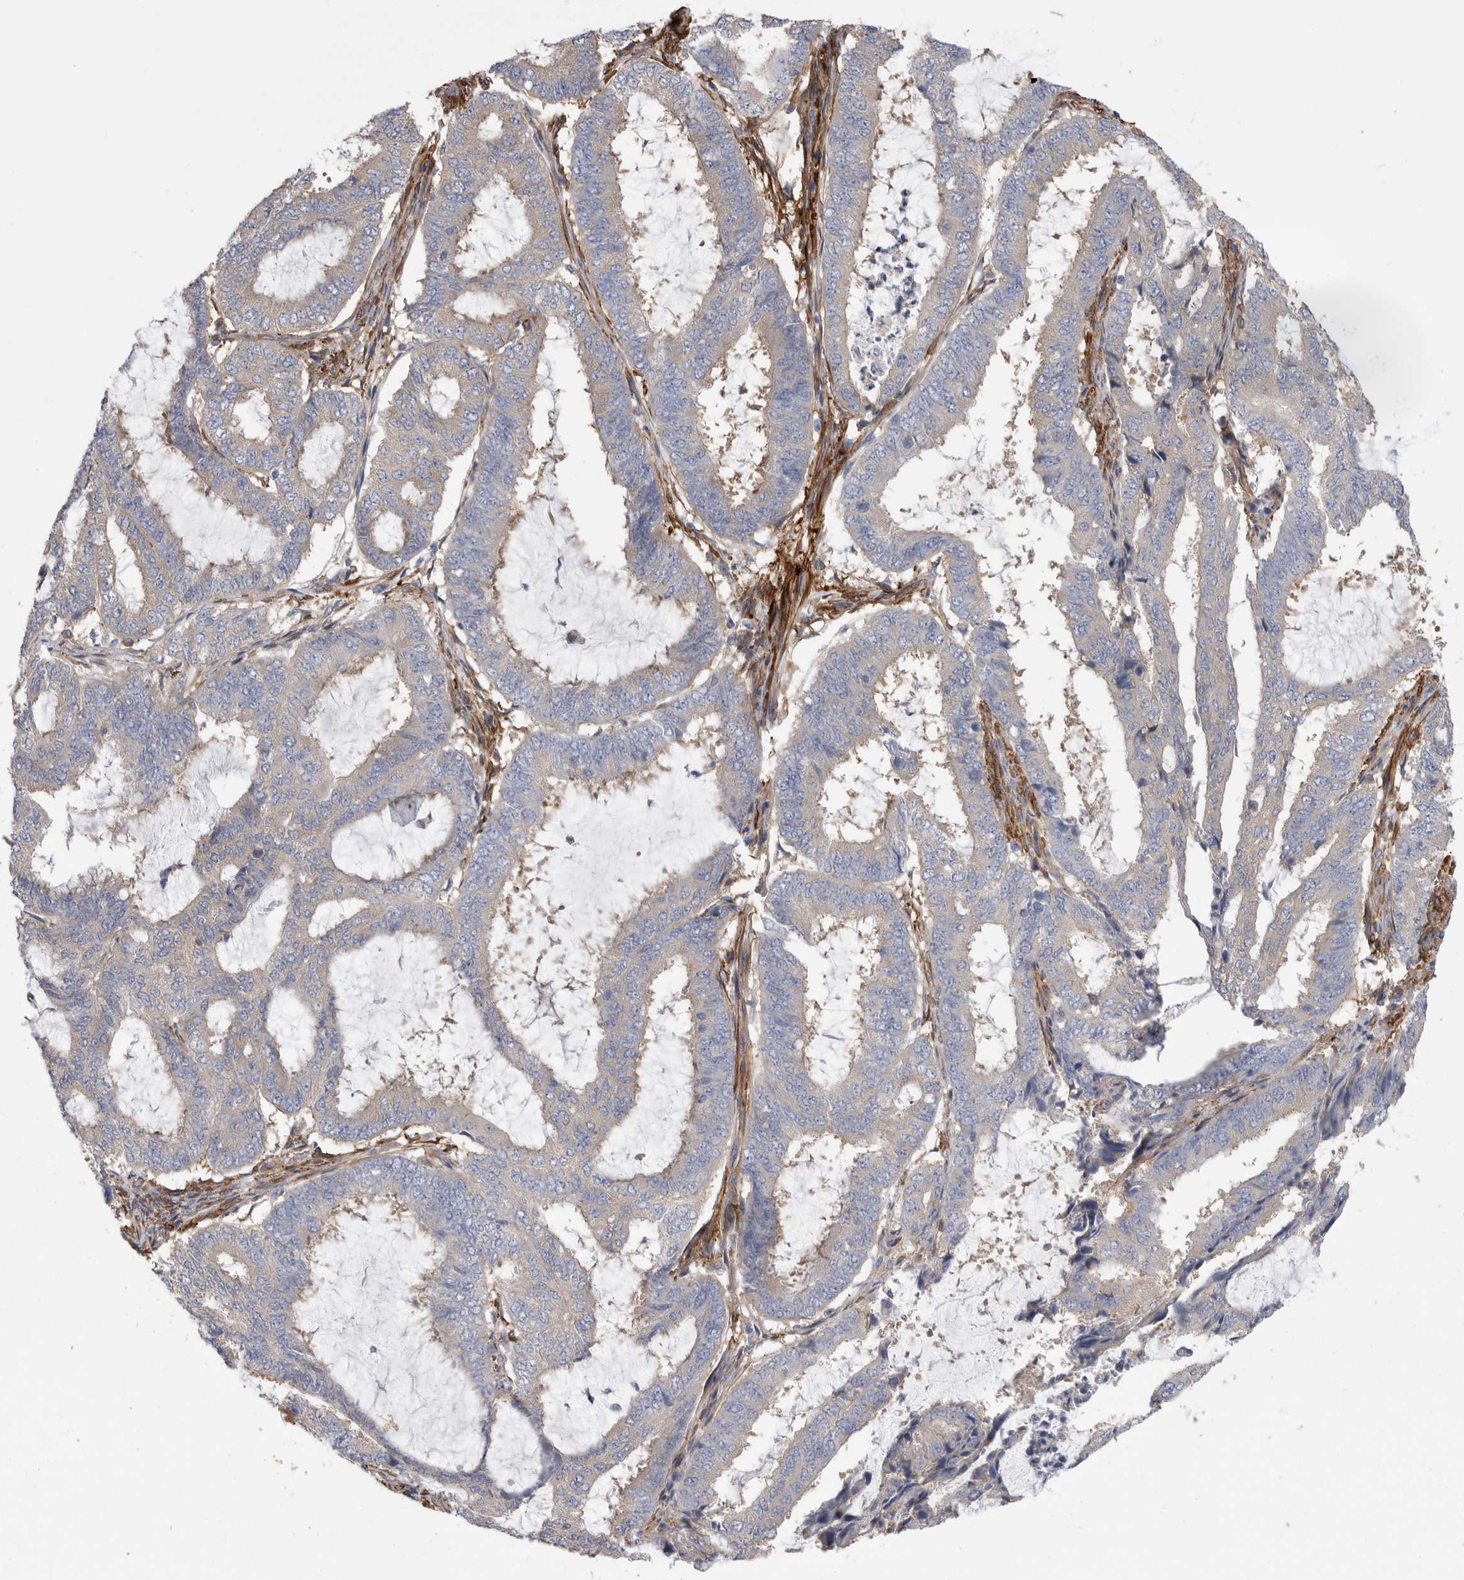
{"staining": {"intensity": "negative", "quantity": "none", "location": "none"}, "tissue": "endometrial cancer", "cell_type": "Tumor cells", "image_type": "cancer", "snomed": [{"axis": "morphology", "description": "Adenocarcinoma, NOS"}, {"axis": "topography", "description": "Endometrium"}], "caption": "The image reveals no staining of tumor cells in adenocarcinoma (endometrial).", "gene": "EPRS1", "patient": {"sex": "female", "age": 51}}